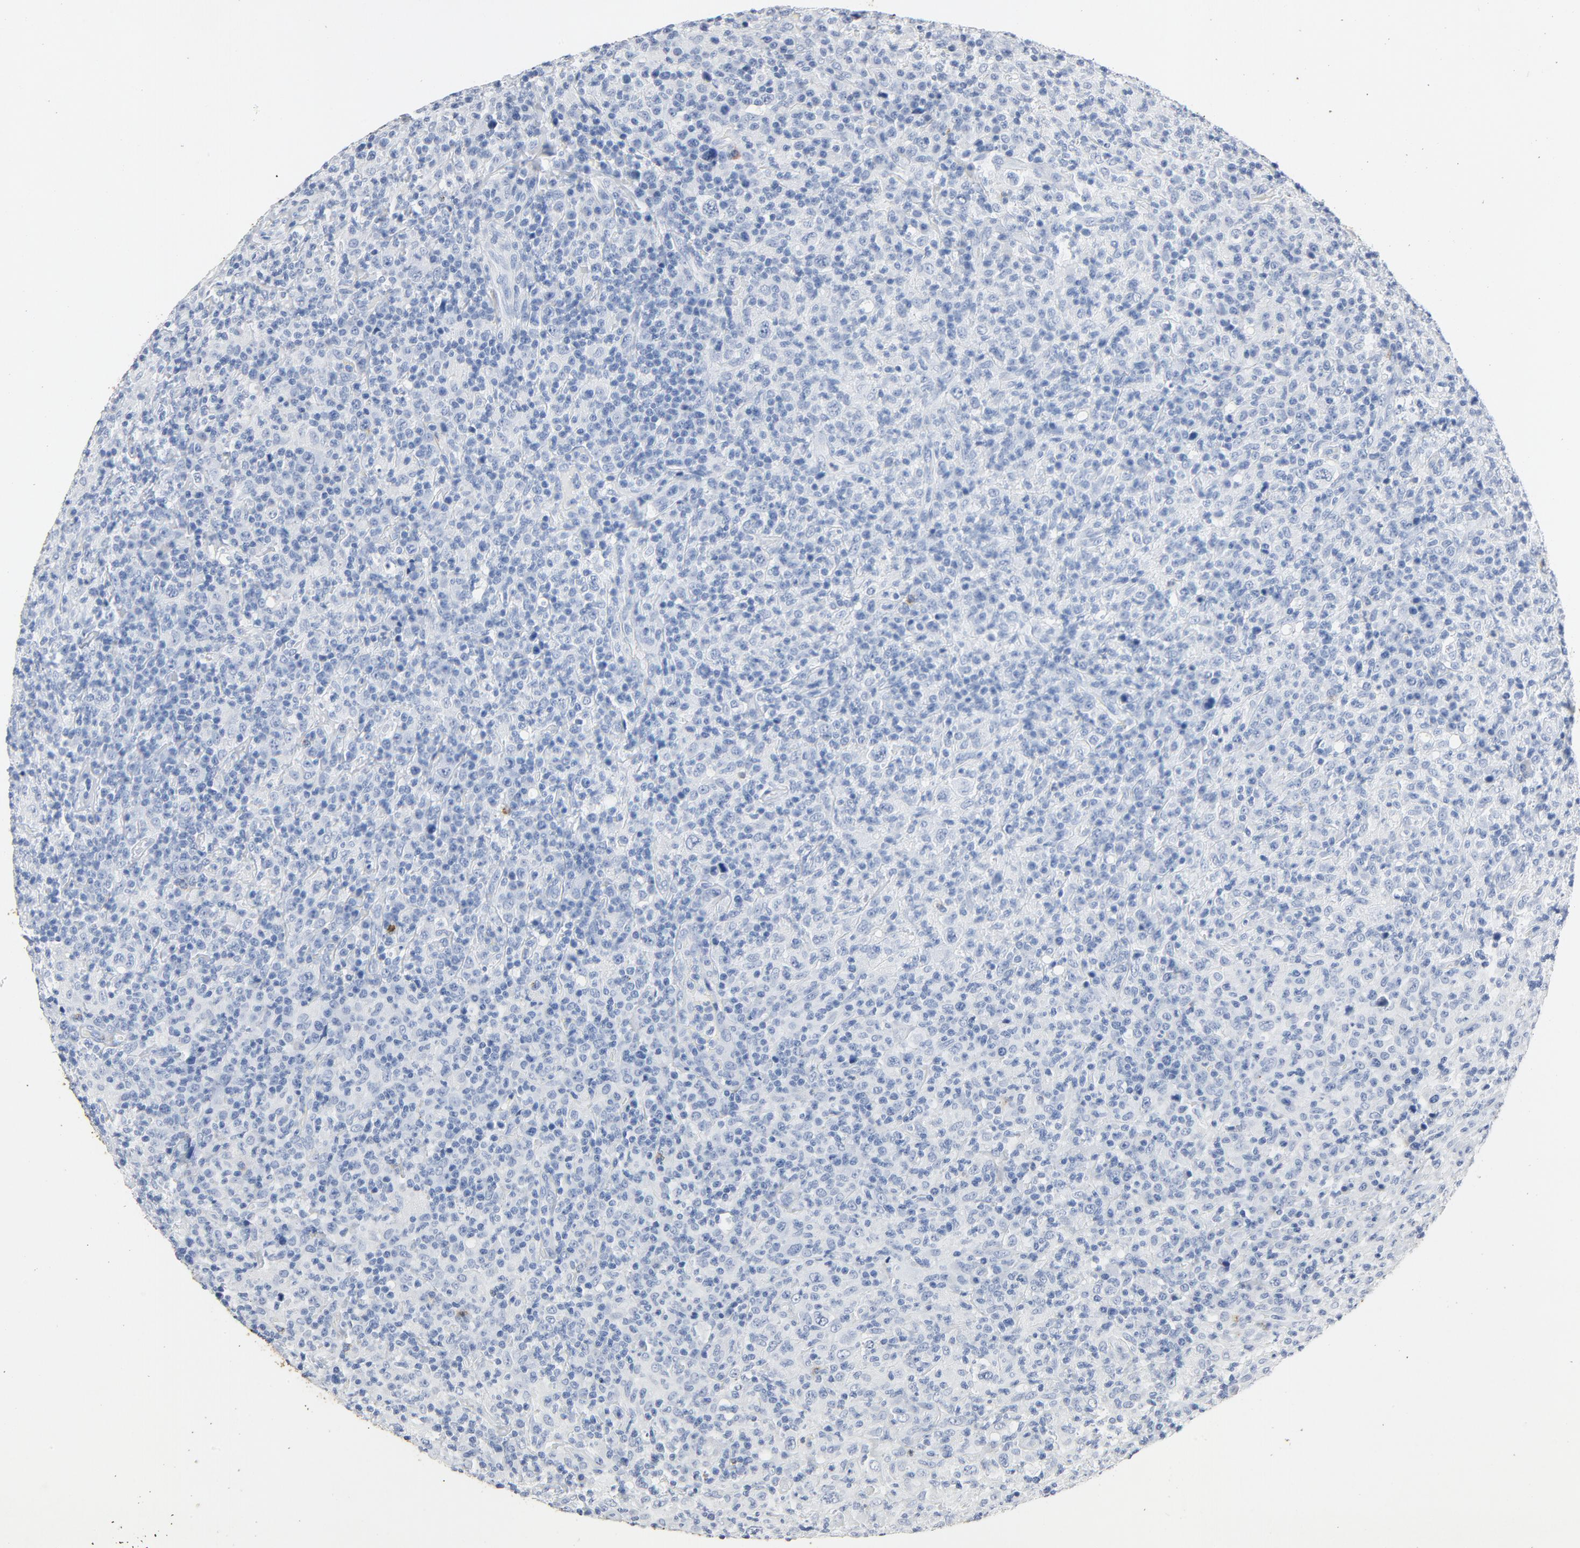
{"staining": {"intensity": "negative", "quantity": "none", "location": "none"}, "tissue": "lymphoma", "cell_type": "Tumor cells", "image_type": "cancer", "snomed": [{"axis": "morphology", "description": "Hodgkin's disease, NOS"}, {"axis": "topography", "description": "Lymph node"}], "caption": "Immunohistochemistry (IHC) histopathology image of neoplastic tissue: lymphoma stained with DAB (3,3'-diaminobenzidine) exhibits no significant protein positivity in tumor cells.", "gene": "PTPRB", "patient": {"sex": "male", "age": 65}}